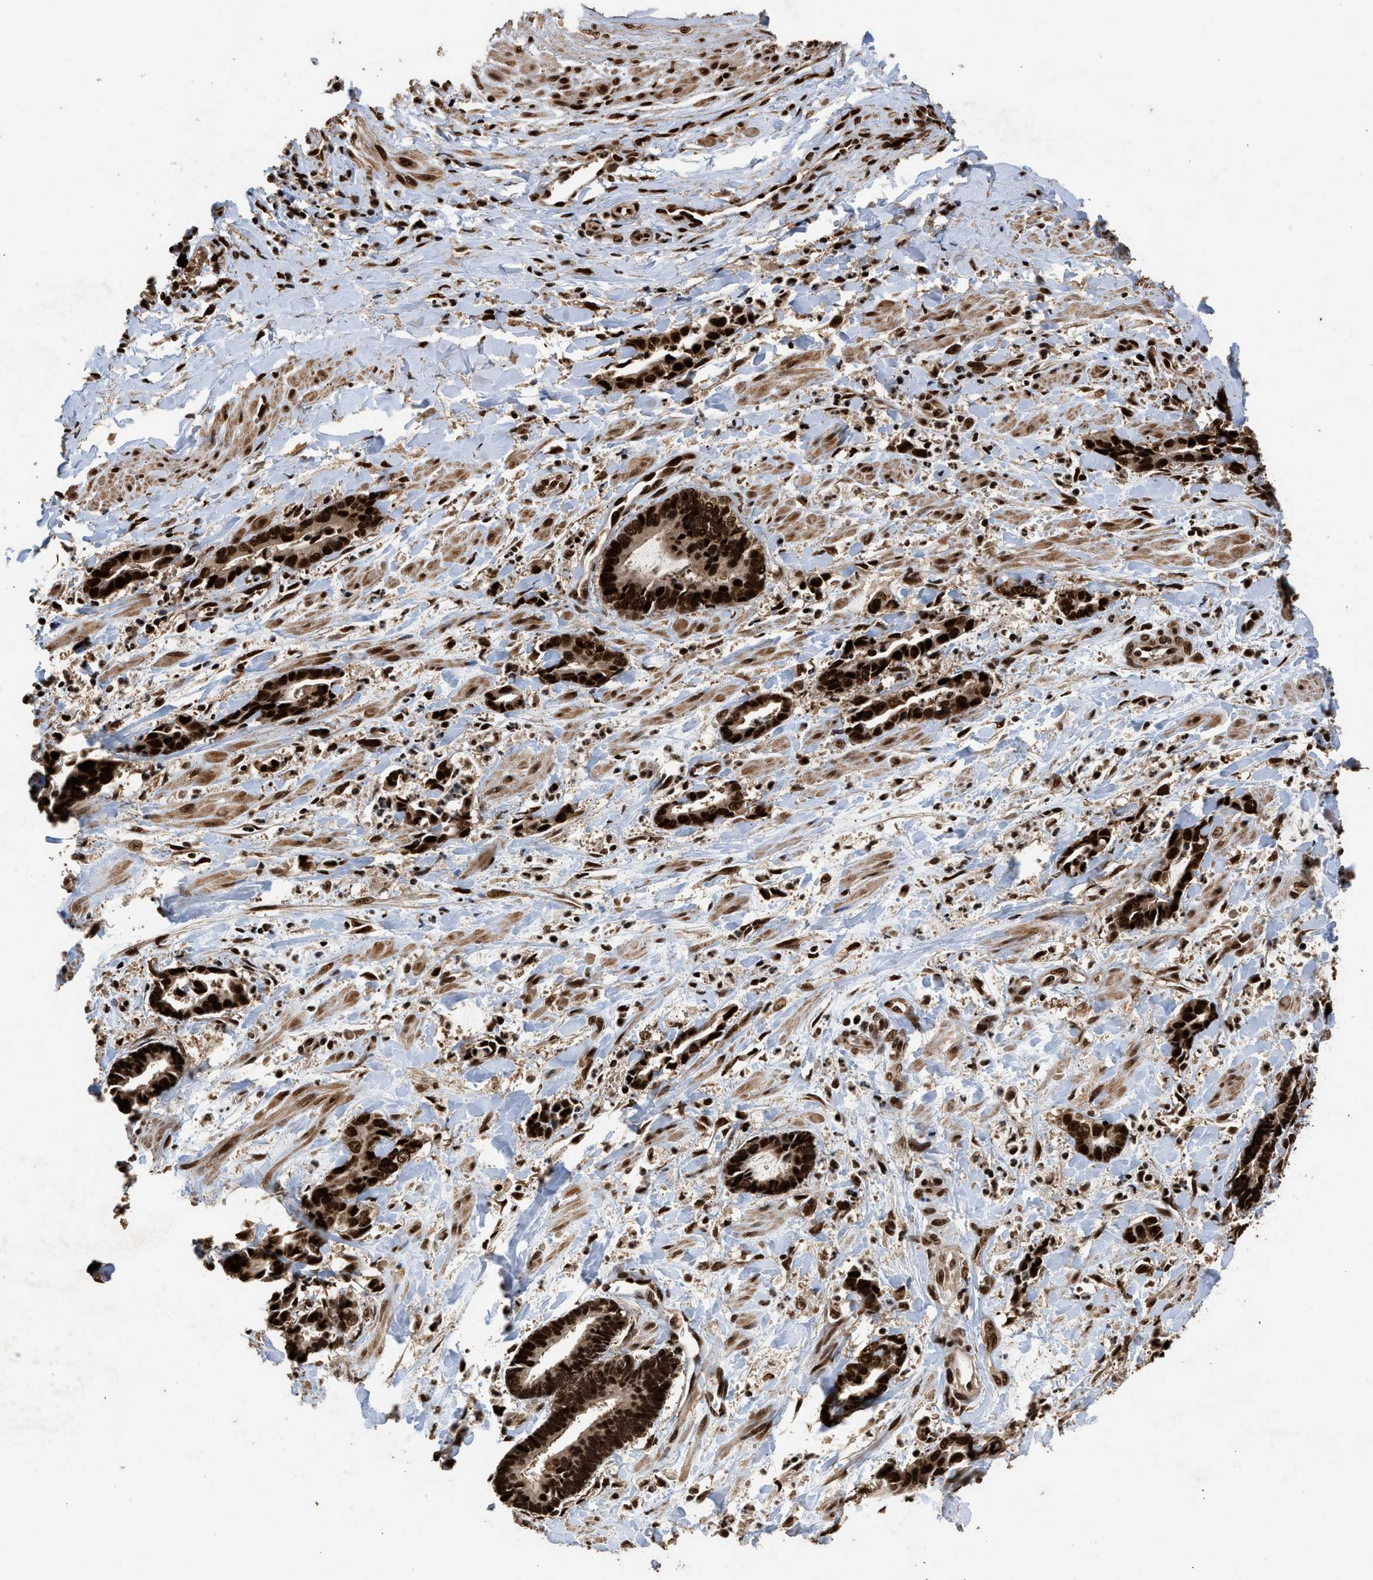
{"staining": {"intensity": "strong", "quantity": ">75%", "location": "cytoplasmic/membranous,nuclear"}, "tissue": "cervical cancer", "cell_type": "Tumor cells", "image_type": "cancer", "snomed": [{"axis": "morphology", "description": "Adenocarcinoma, NOS"}, {"axis": "topography", "description": "Cervix"}], "caption": "Immunohistochemistry photomicrograph of adenocarcinoma (cervical) stained for a protein (brown), which exhibits high levels of strong cytoplasmic/membranous and nuclear positivity in approximately >75% of tumor cells.", "gene": "PPP4R3B", "patient": {"sex": "female", "age": 44}}